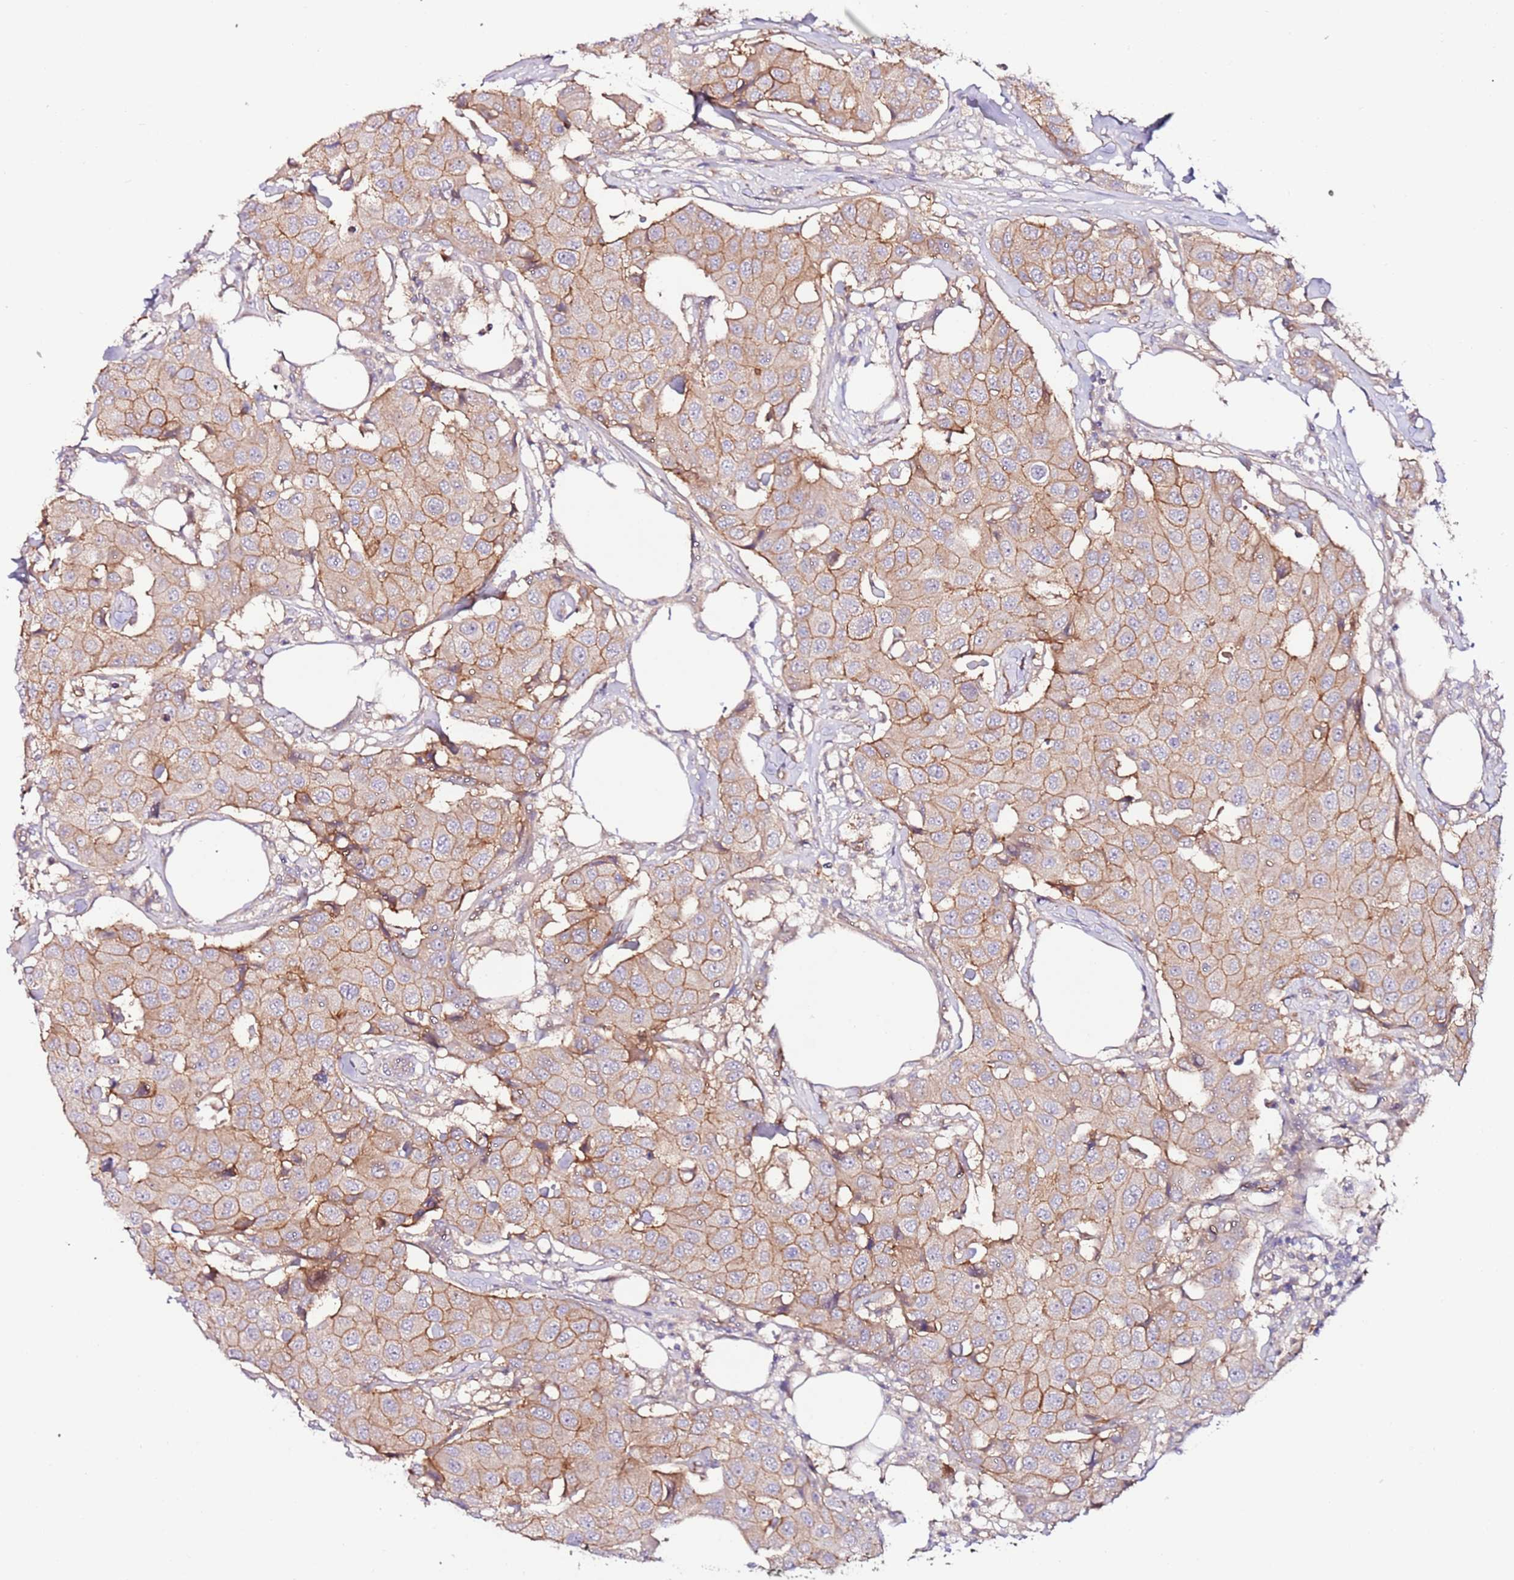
{"staining": {"intensity": "moderate", "quantity": ">75%", "location": "cytoplasmic/membranous"}, "tissue": "breast cancer", "cell_type": "Tumor cells", "image_type": "cancer", "snomed": [{"axis": "morphology", "description": "Duct carcinoma"}, {"axis": "topography", "description": "Breast"}], "caption": "A histopathology image of human breast intraductal carcinoma stained for a protein reveals moderate cytoplasmic/membranous brown staining in tumor cells.", "gene": "FLVCR1", "patient": {"sex": "female", "age": 80}}